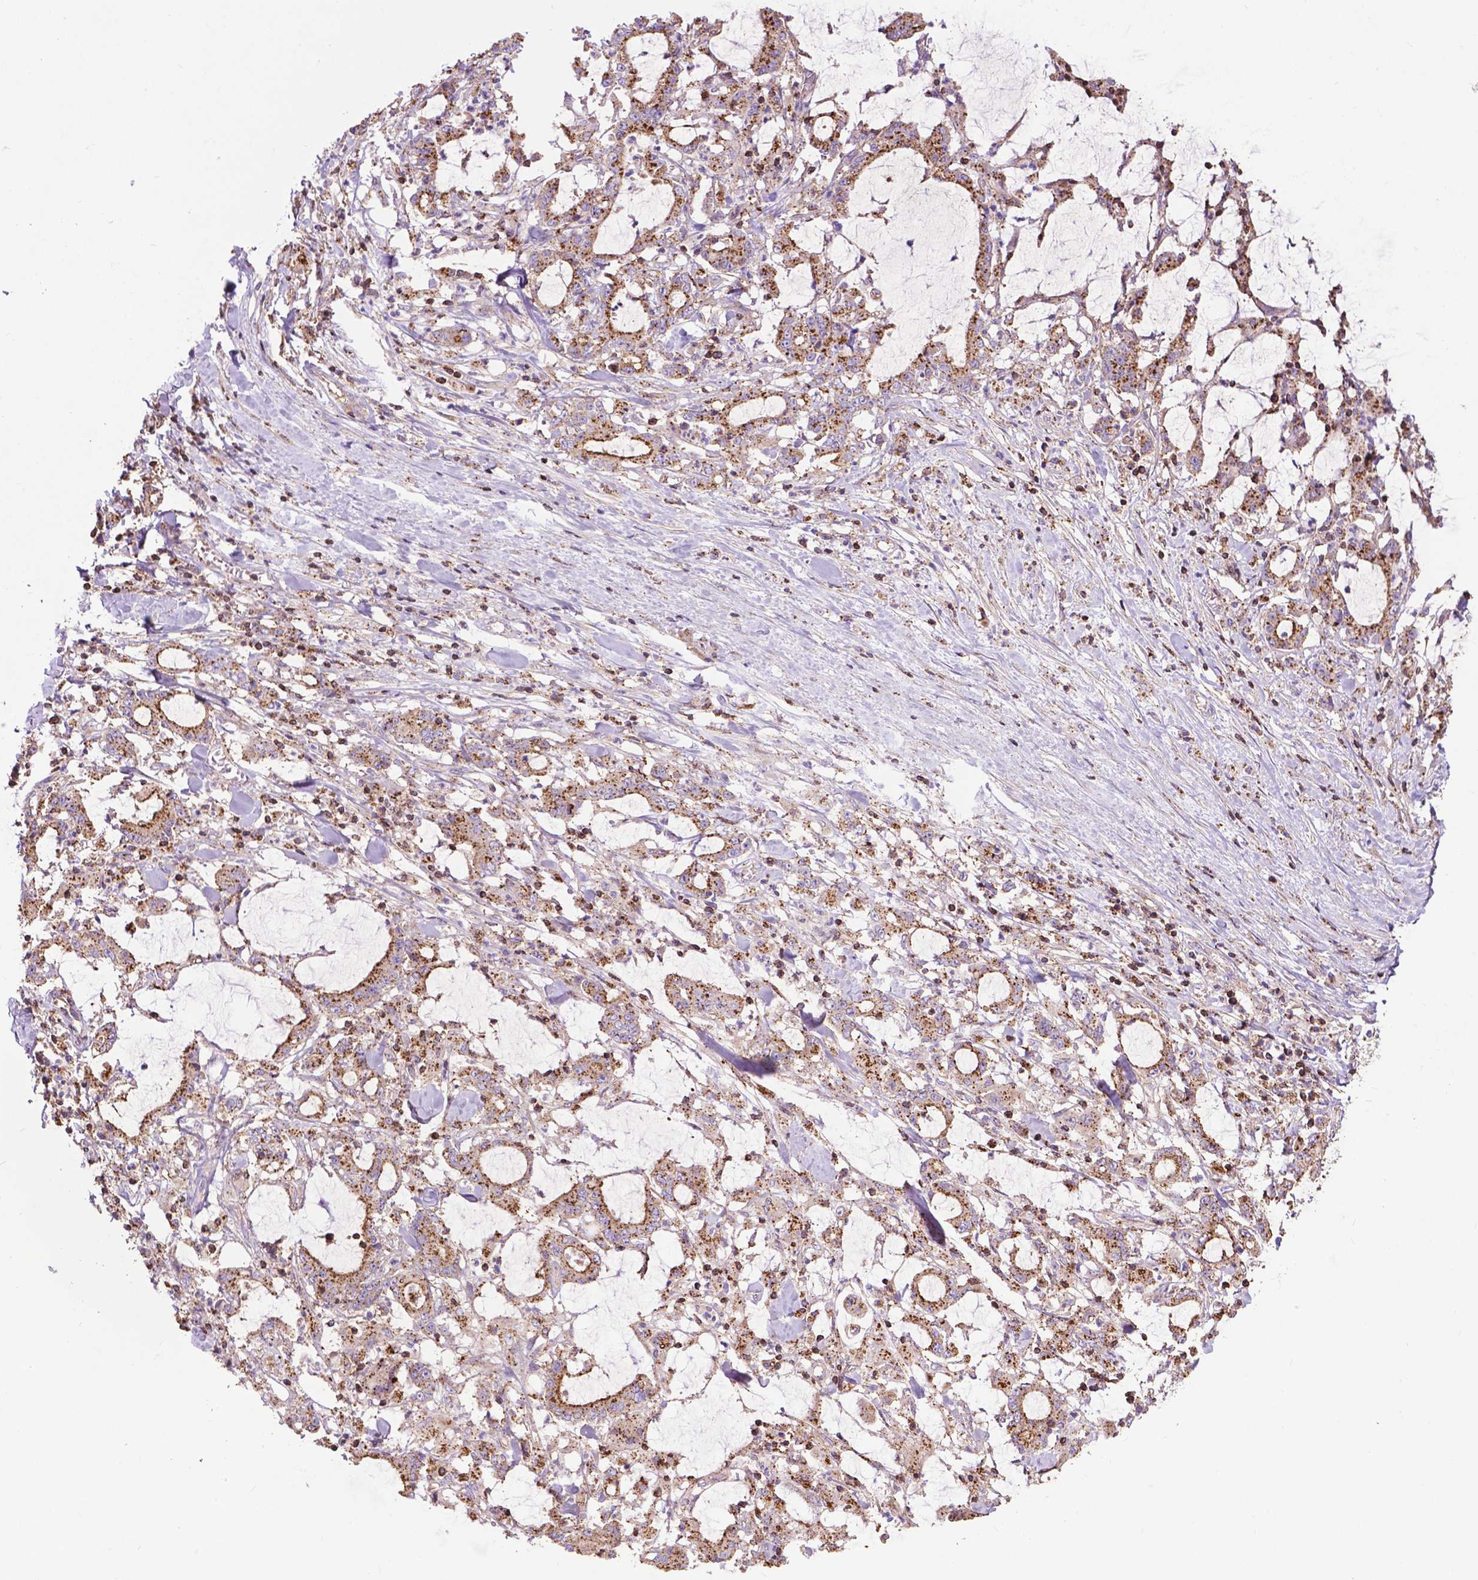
{"staining": {"intensity": "moderate", "quantity": ">75%", "location": "cytoplasmic/membranous"}, "tissue": "stomach cancer", "cell_type": "Tumor cells", "image_type": "cancer", "snomed": [{"axis": "morphology", "description": "Adenocarcinoma, NOS"}, {"axis": "topography", "description": "Stomach, upper"}], "caption": "Moderate cytoplasmic/membranous positivity for a protein is identified in about >75% of tumor cells of stomach cancer using immunohistochemistry.", "gene": "CHMP4A", "patient": {"sex": "male", "age": 68}}